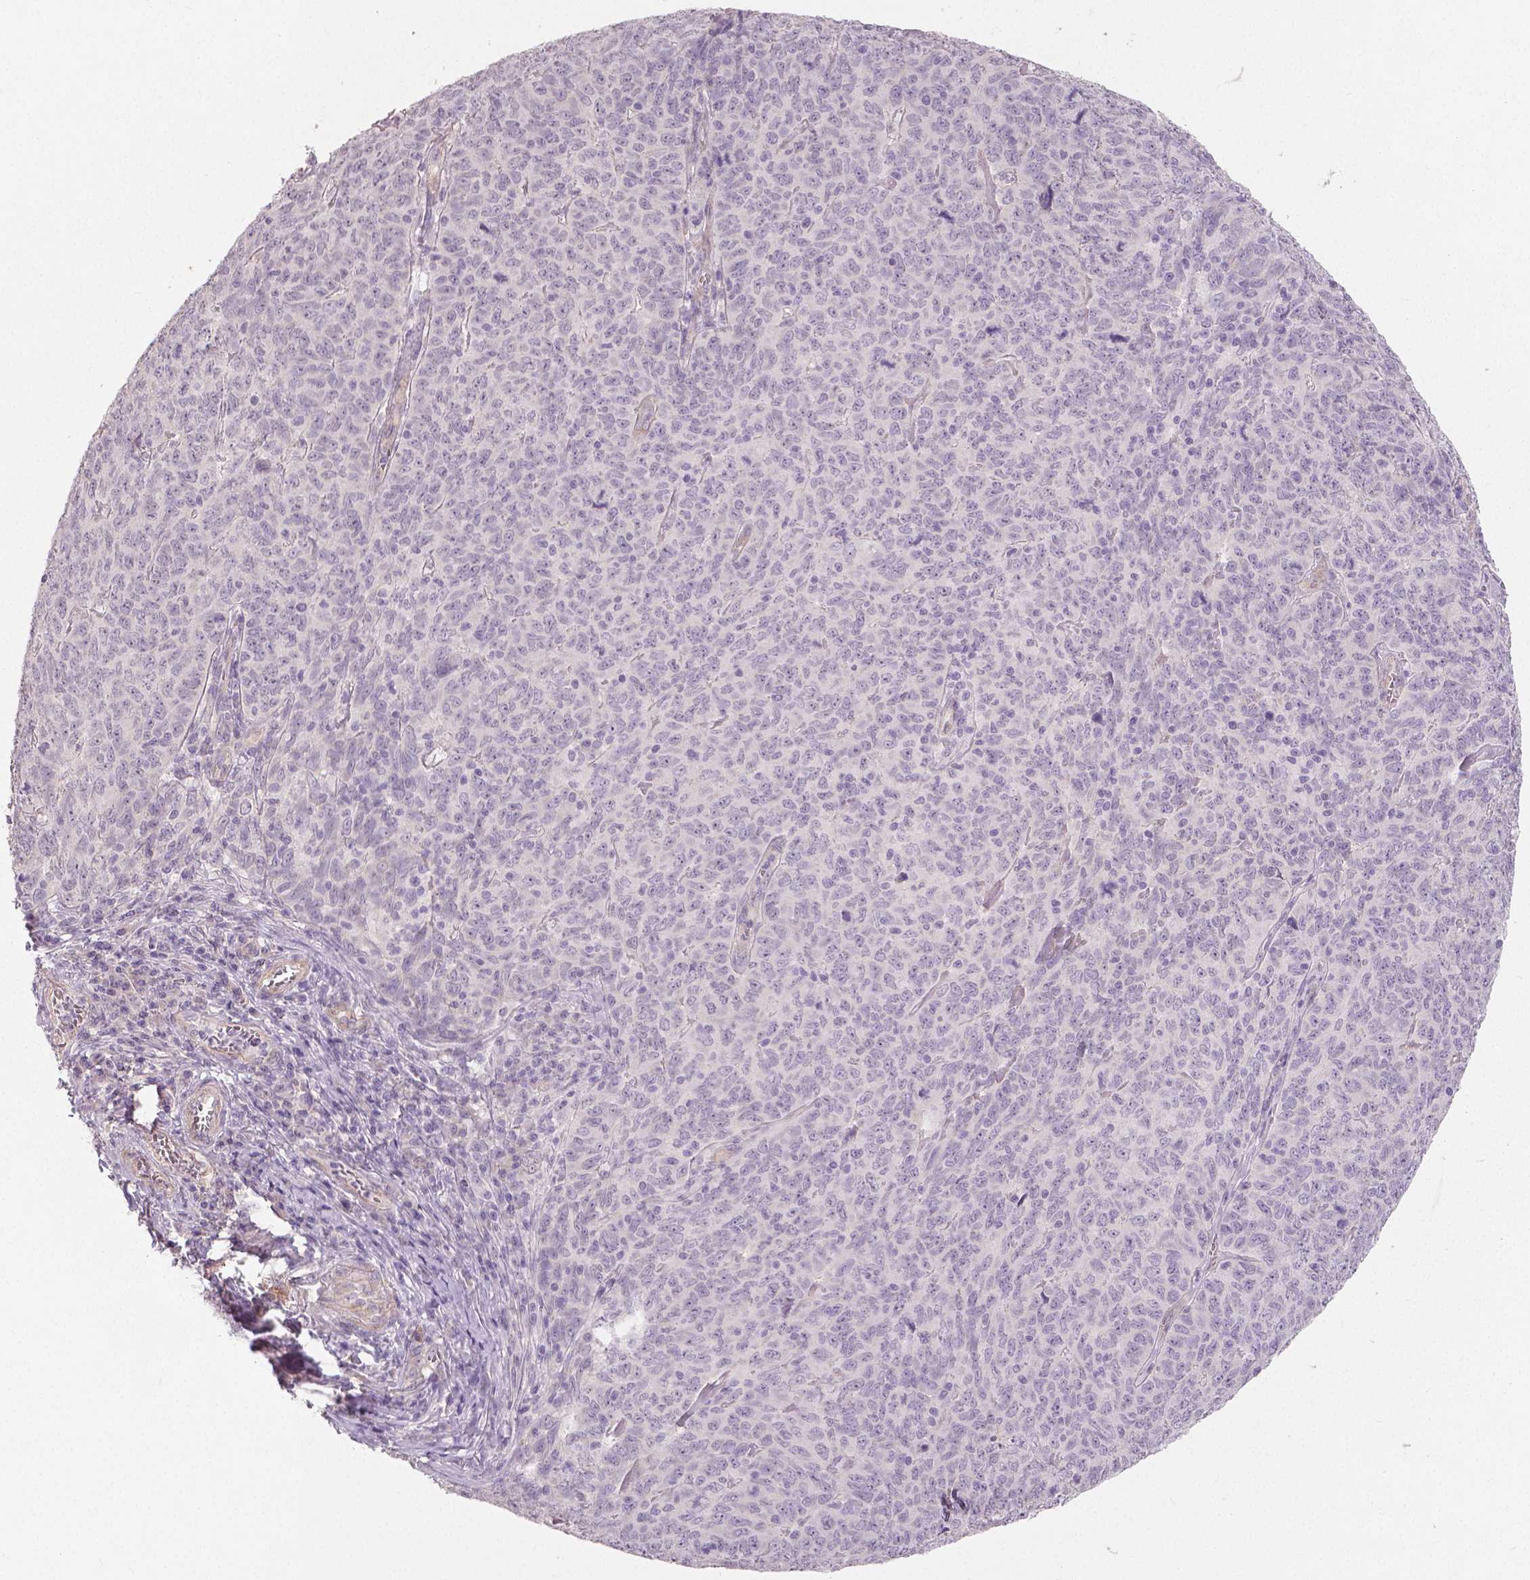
{"staining": {"intensity": "negative", "quantity": "none", "location": "none"}, "tissue": "skin cancer", "cell_type": "Tumor cells", "image_type": "cancer", "snomed": [{"axis": "morphology", "description": "Squamous cell carcinoma, NOS"}, {"axis": "topography", "description": "Skin"}, {"axis": "topography", "description": "Anal"}], "caption": "Immunohistochemistry of human skin squamous cell carcinoma shows no staining in tumor cells.", "gene": "FLT1", "patient": {"sex": "female", "age": 51}}